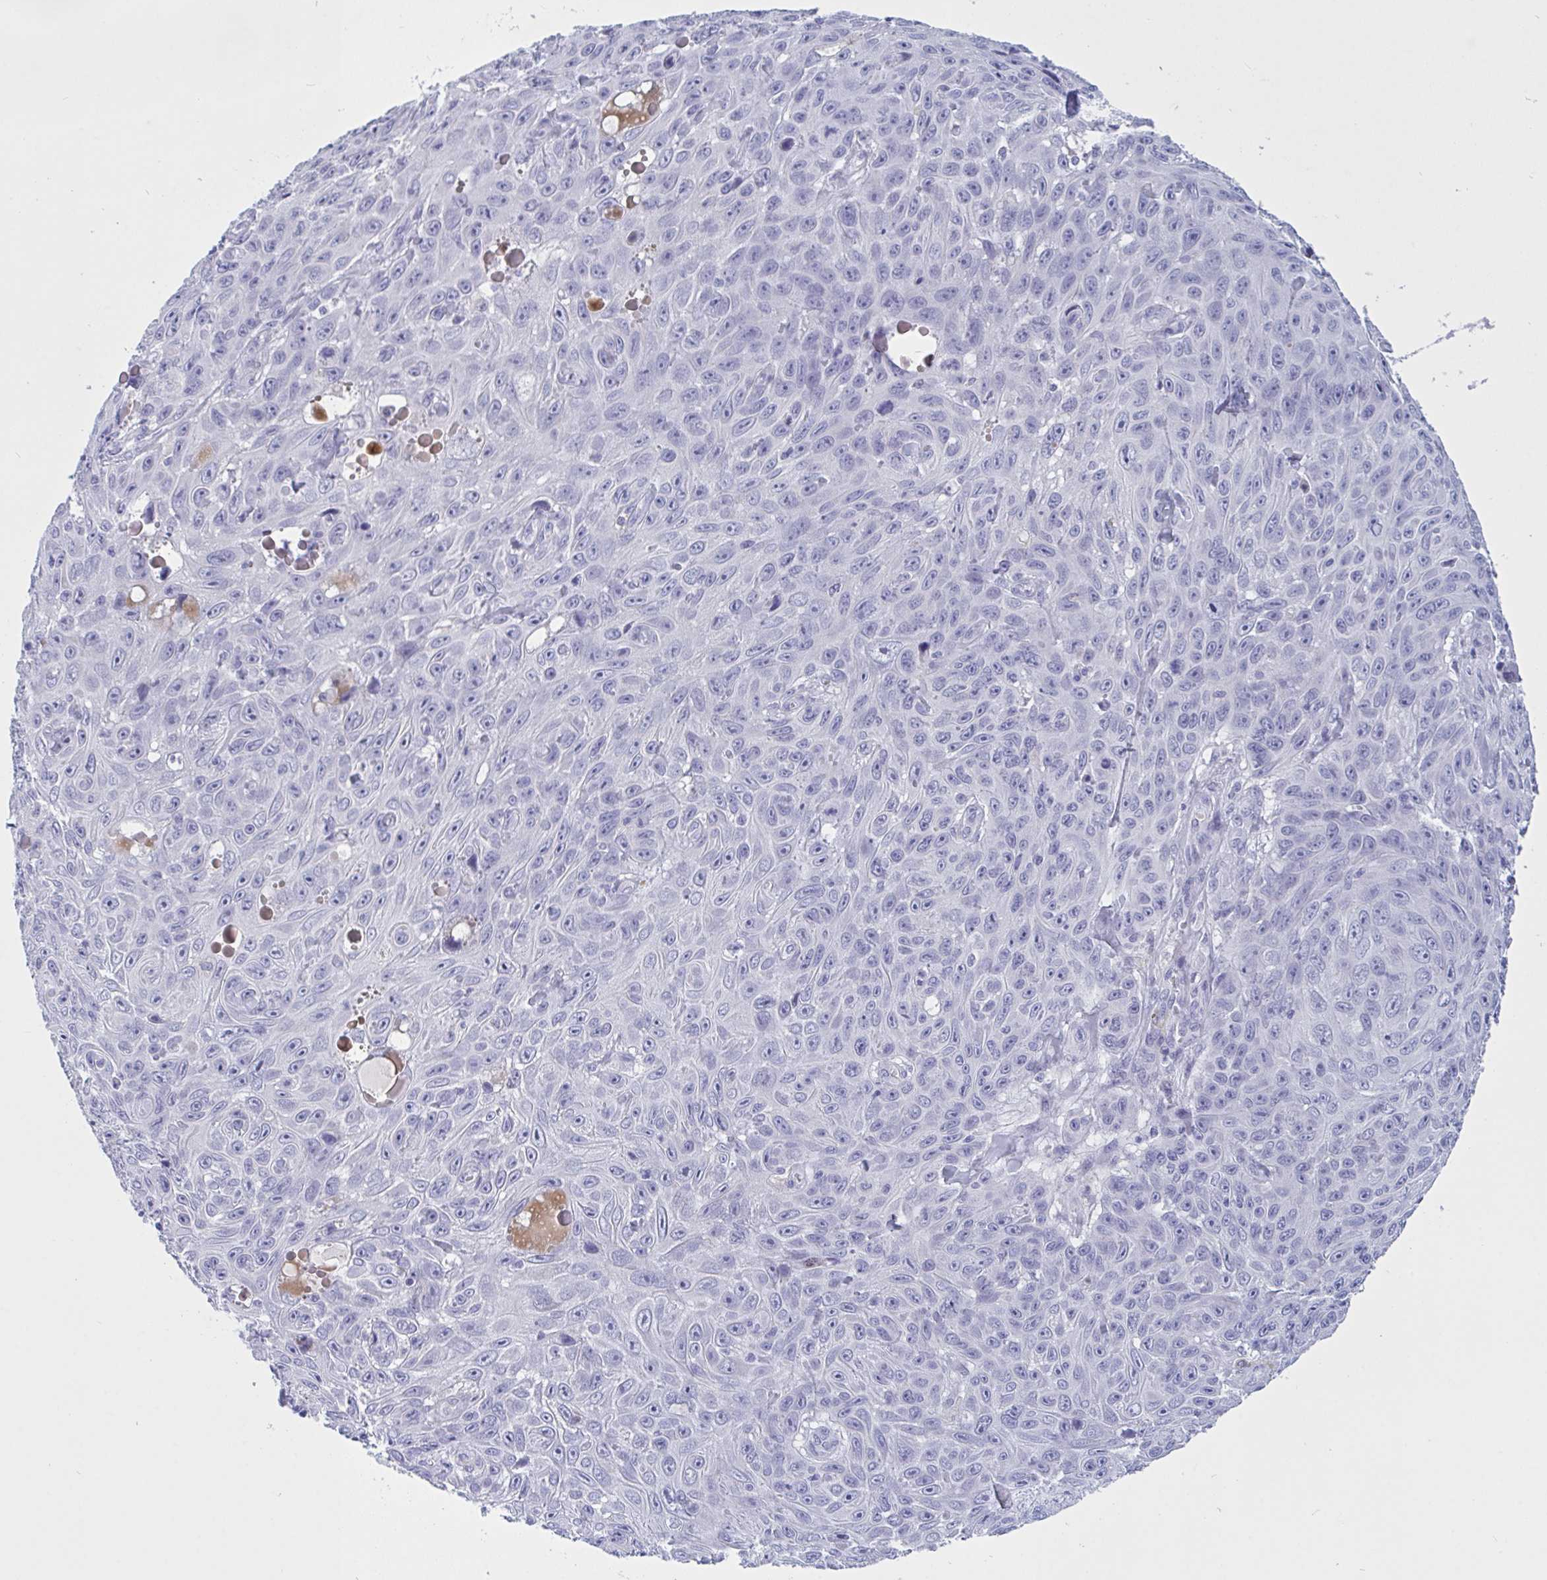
{"staining": {"intensity": "negative", "quantity": "none", "location": "none"}, "tissue": "skin cancer", "cell_type": "Tumor cells", "image_type": "cancer", "snomed": [{"axis": "morphology", "description": "Squamous cell carcinoma, NOS"}, {"axis": "topography", "description": "Skin"}], "caption": "The immunohistochemistry micrograph has no significant expression in tumor cells of skin squamous cell carcinoma tissue. The staining was performed using DAB to visualize the protein expression in brown, while the nuclei were stained in blue with hematoxylin (Magnification: 20x).", "gene": "OXLD1", "patient": {"sex": "male", "age": 82}}